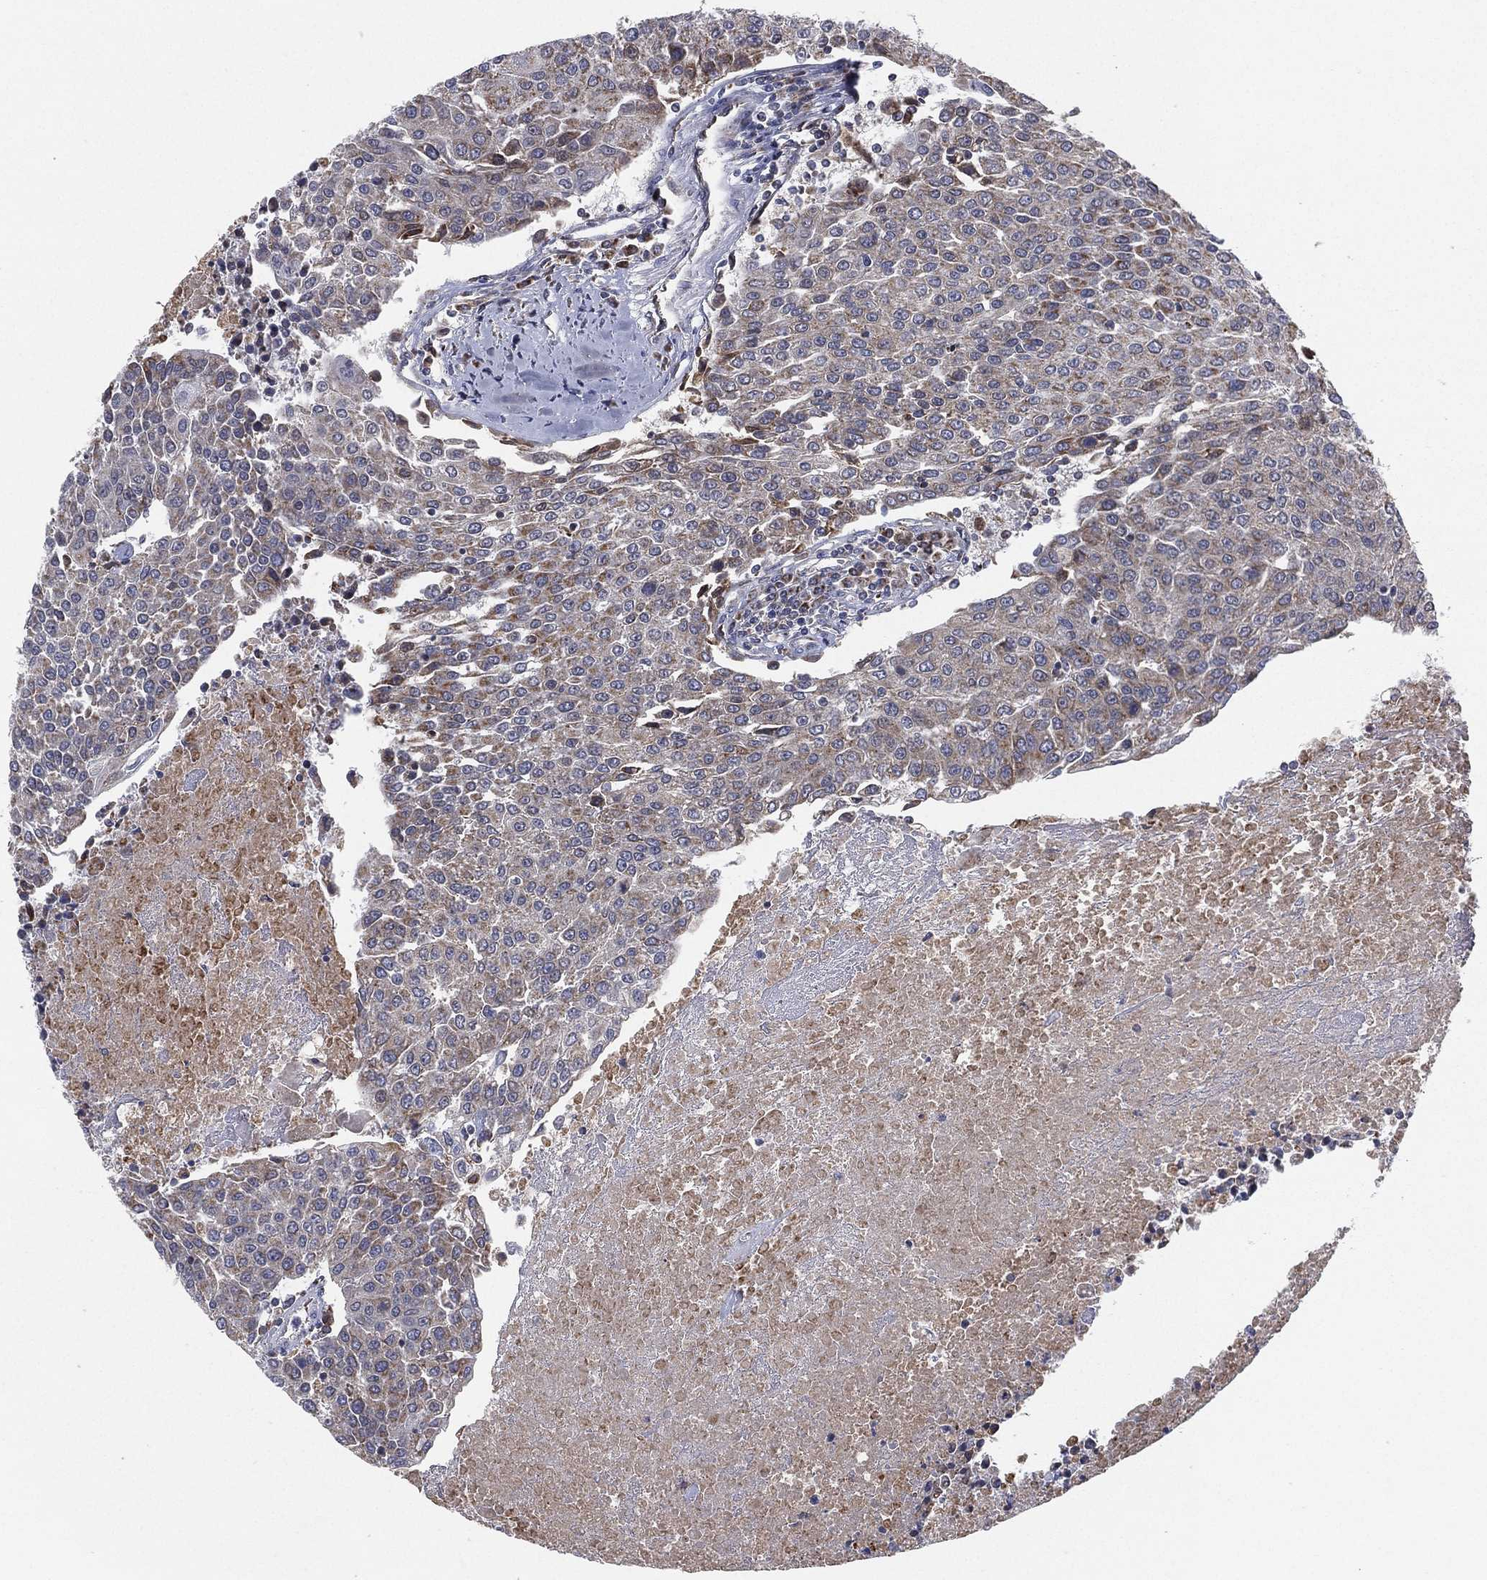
{"staining": {"intensity": "weak", "quantity": "<25%", "location": "cytoplasmic/membranous"}, "tissue": "urothelial cancer", "cell_type": "Tumor cells", "image_type": "cancer", "snomed": [{"axis": "morphology", "description": "Urothelial carcinoma, High grade"}, {"axis": "topography", "description": "Urinary bladder"}], "caption": "Immunohistochemical staining of human urothelial carcinoma (high-grade) exhibits no significant staining in tumor cells.", "gene": "PSMG4", "patient": {"sex": "female", "age": 85}}